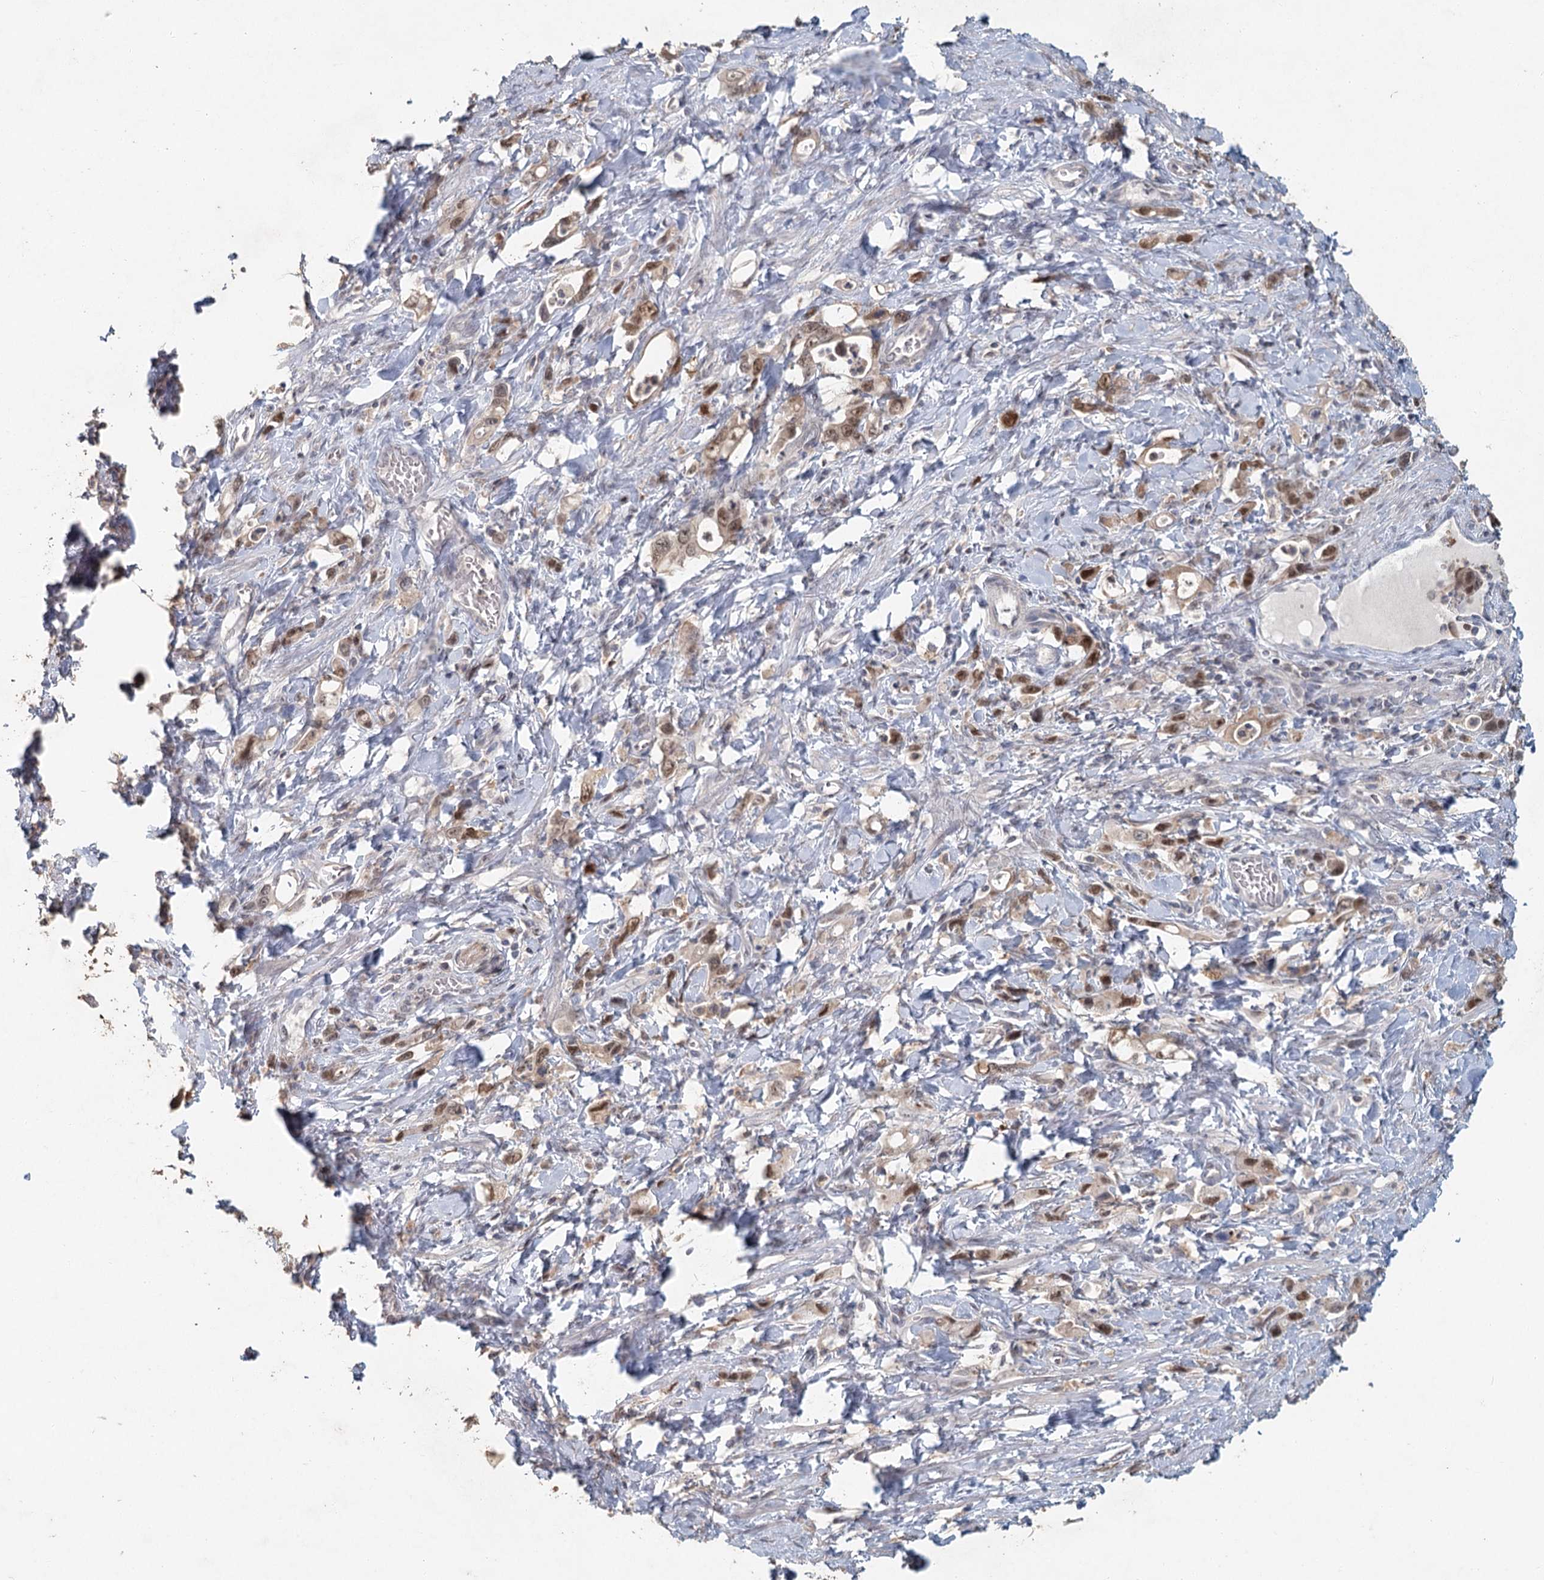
{"staining": {"intensity": "moderate", "quantity": ">75%", "location": "nuclear"}, "tissue": "stomach cancer", "cell_type": "Tumor cells", "image_type": "cancer", "snomed": [{"axis": "morphology", "description": "Adenocarcinoma, NOS"}, {"axis": "topography", "description": "Stomach, lower"}], "caption": "Immunohistochemical staining of stomach cancer (adenocarcinoma) exhibits medium levels of moderate nuclear positivity in about >75% of tumor cells.", "gene": "ADK", "patient": {"sex": "female", "age": 43}}